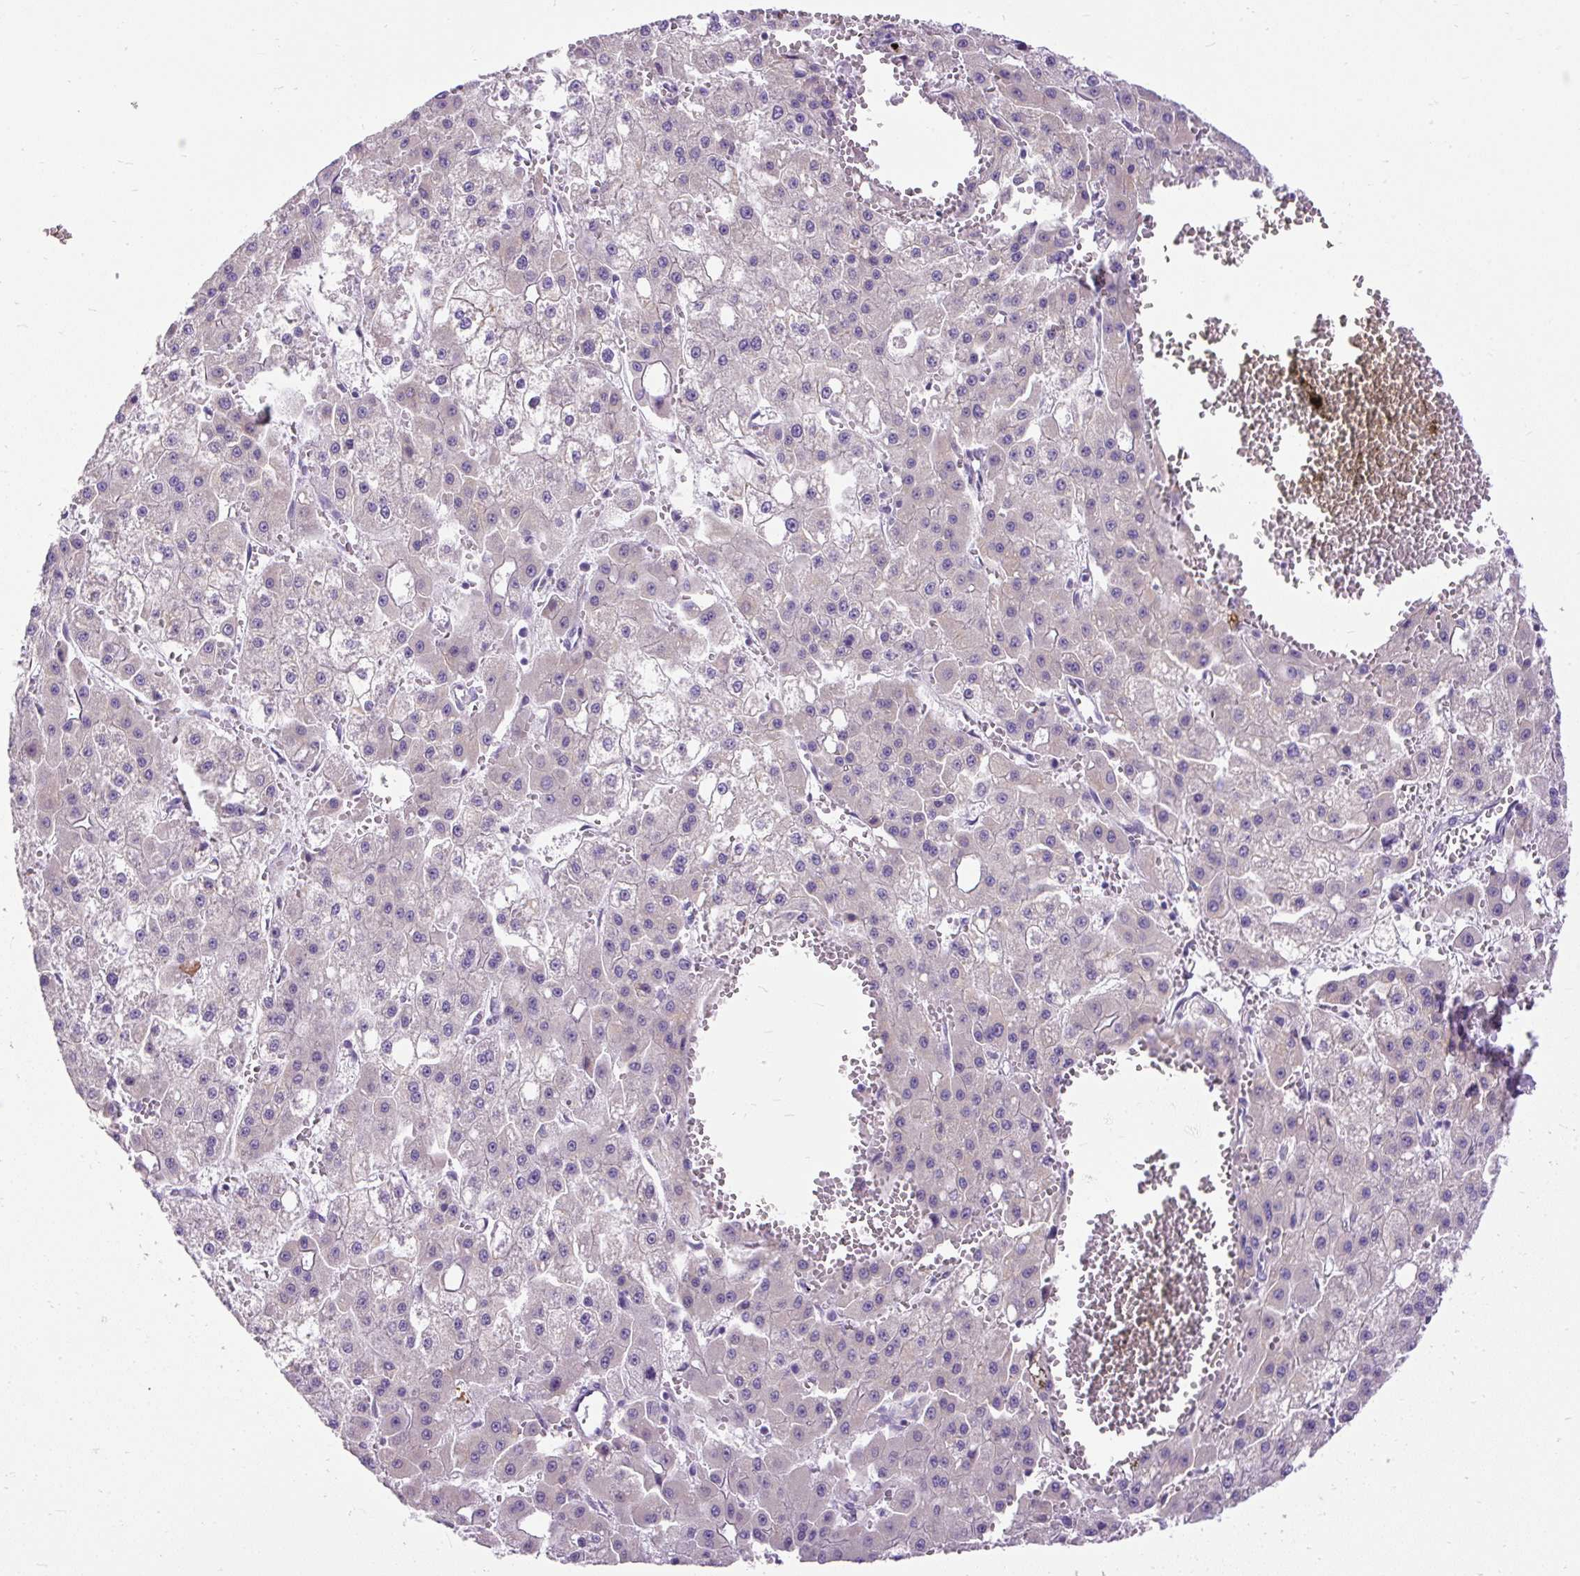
{"staining": {"intensity": "negative", "quantity": "none", "location": "none"}, "tissue": "liver cancer", "cell_type": "Tumor cells", "image_type": "cancer", "snomed": [{"axis": "morphology", "description": "Carcinoma, Hepatocellular, NOS"}, {"axis": "topography", "description": "Liver"}], "caption": "An image of human hepatocellular carcinoma (liver) is negative for staining in tumor cells.", "gene": "SYBU", "patient": {"sex": "male", "age": 47}}